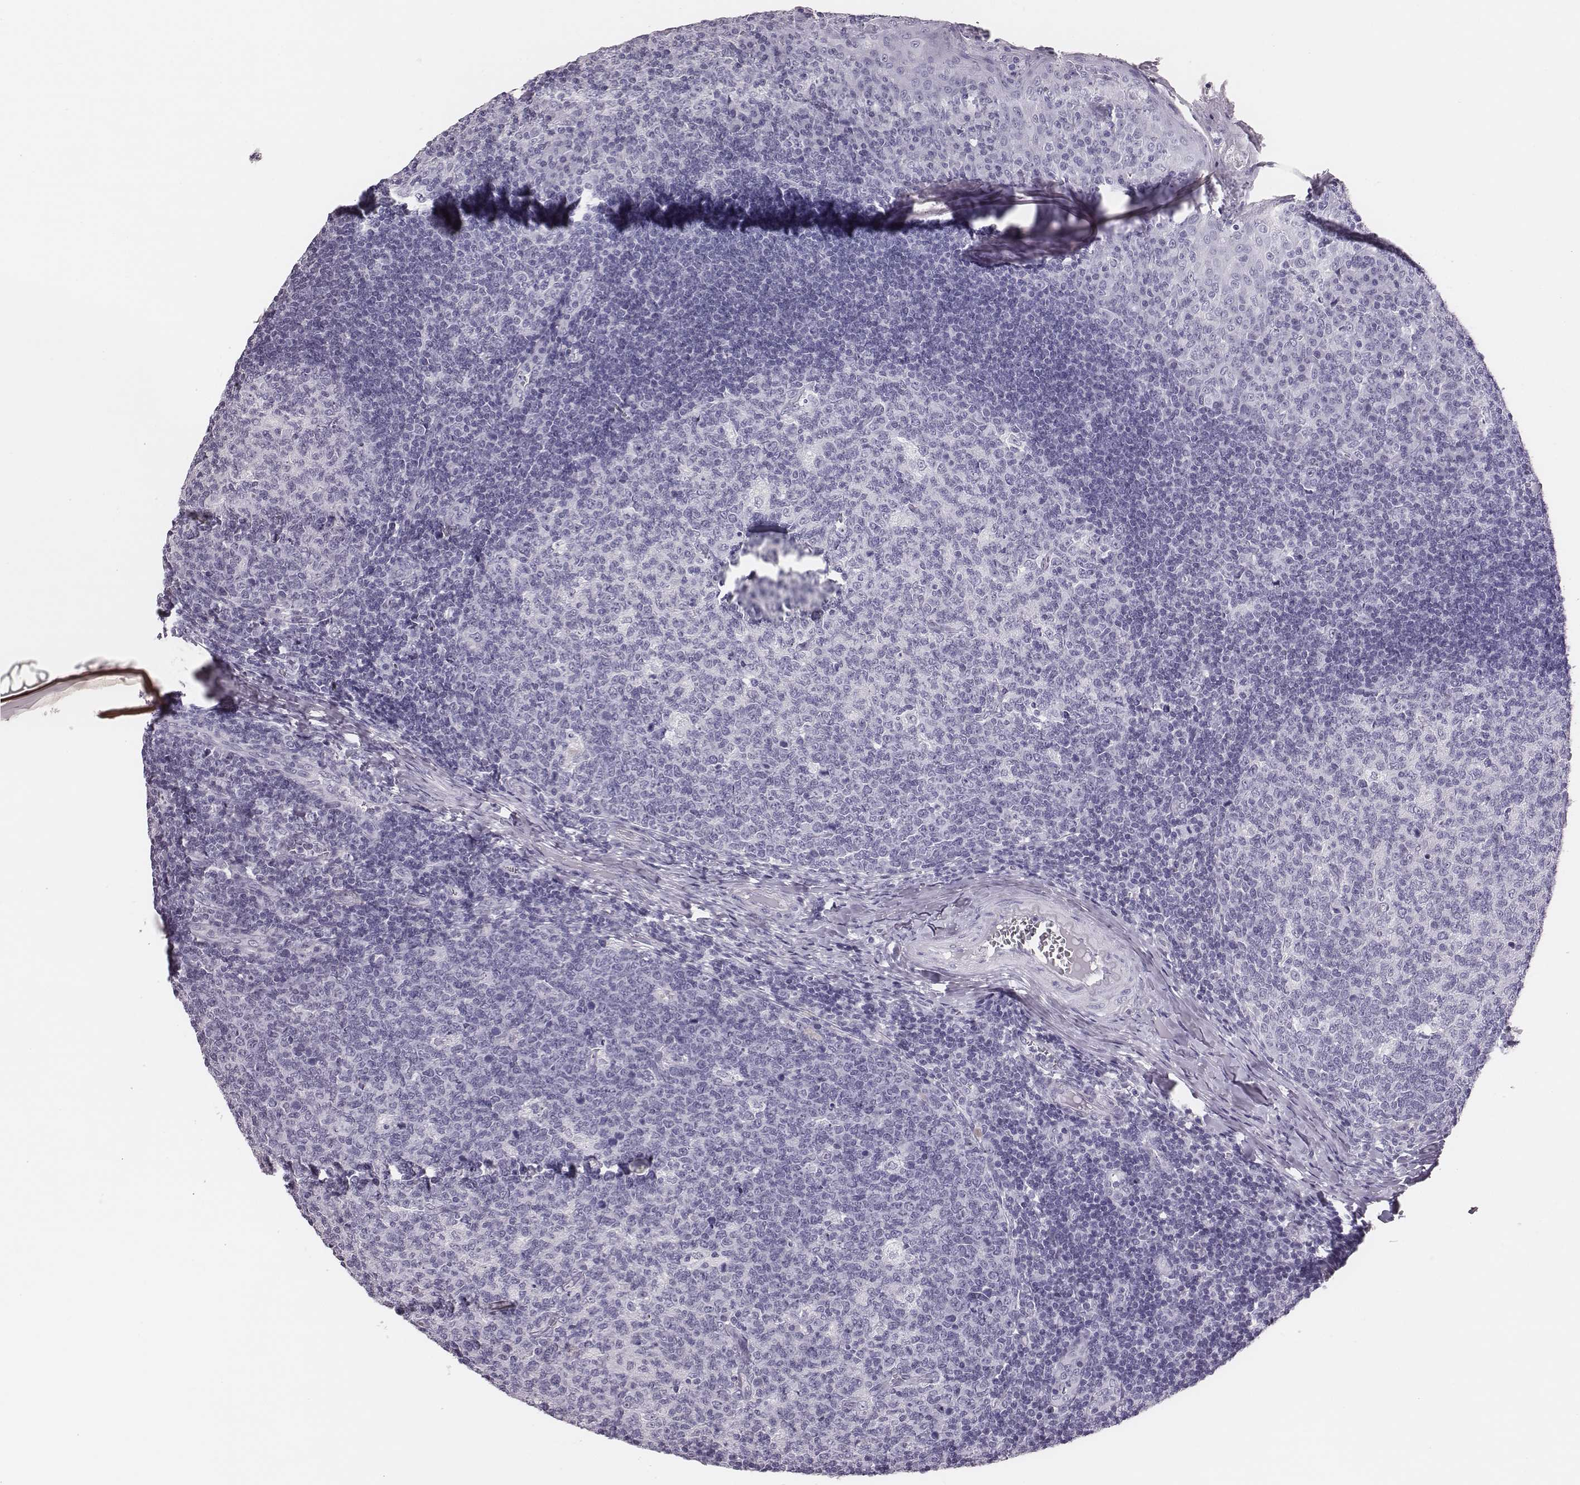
{"staining": {"intensity": "negative", "quantity": "none", "location": "none"}, "tissue": "tonsil", "cell_type": "Germinal center cells", "image_type": "normal", "snomed": [{"axis": "morphology", "description": "Normal tissue, NOS"}, {"axis": "topography", "description": "Tonsil"}], "caption": "The image exhibits no staining of germinal center cells in normal tonsil.", "gene": "H1", "patient": {"sex": "female", "age": 13}}